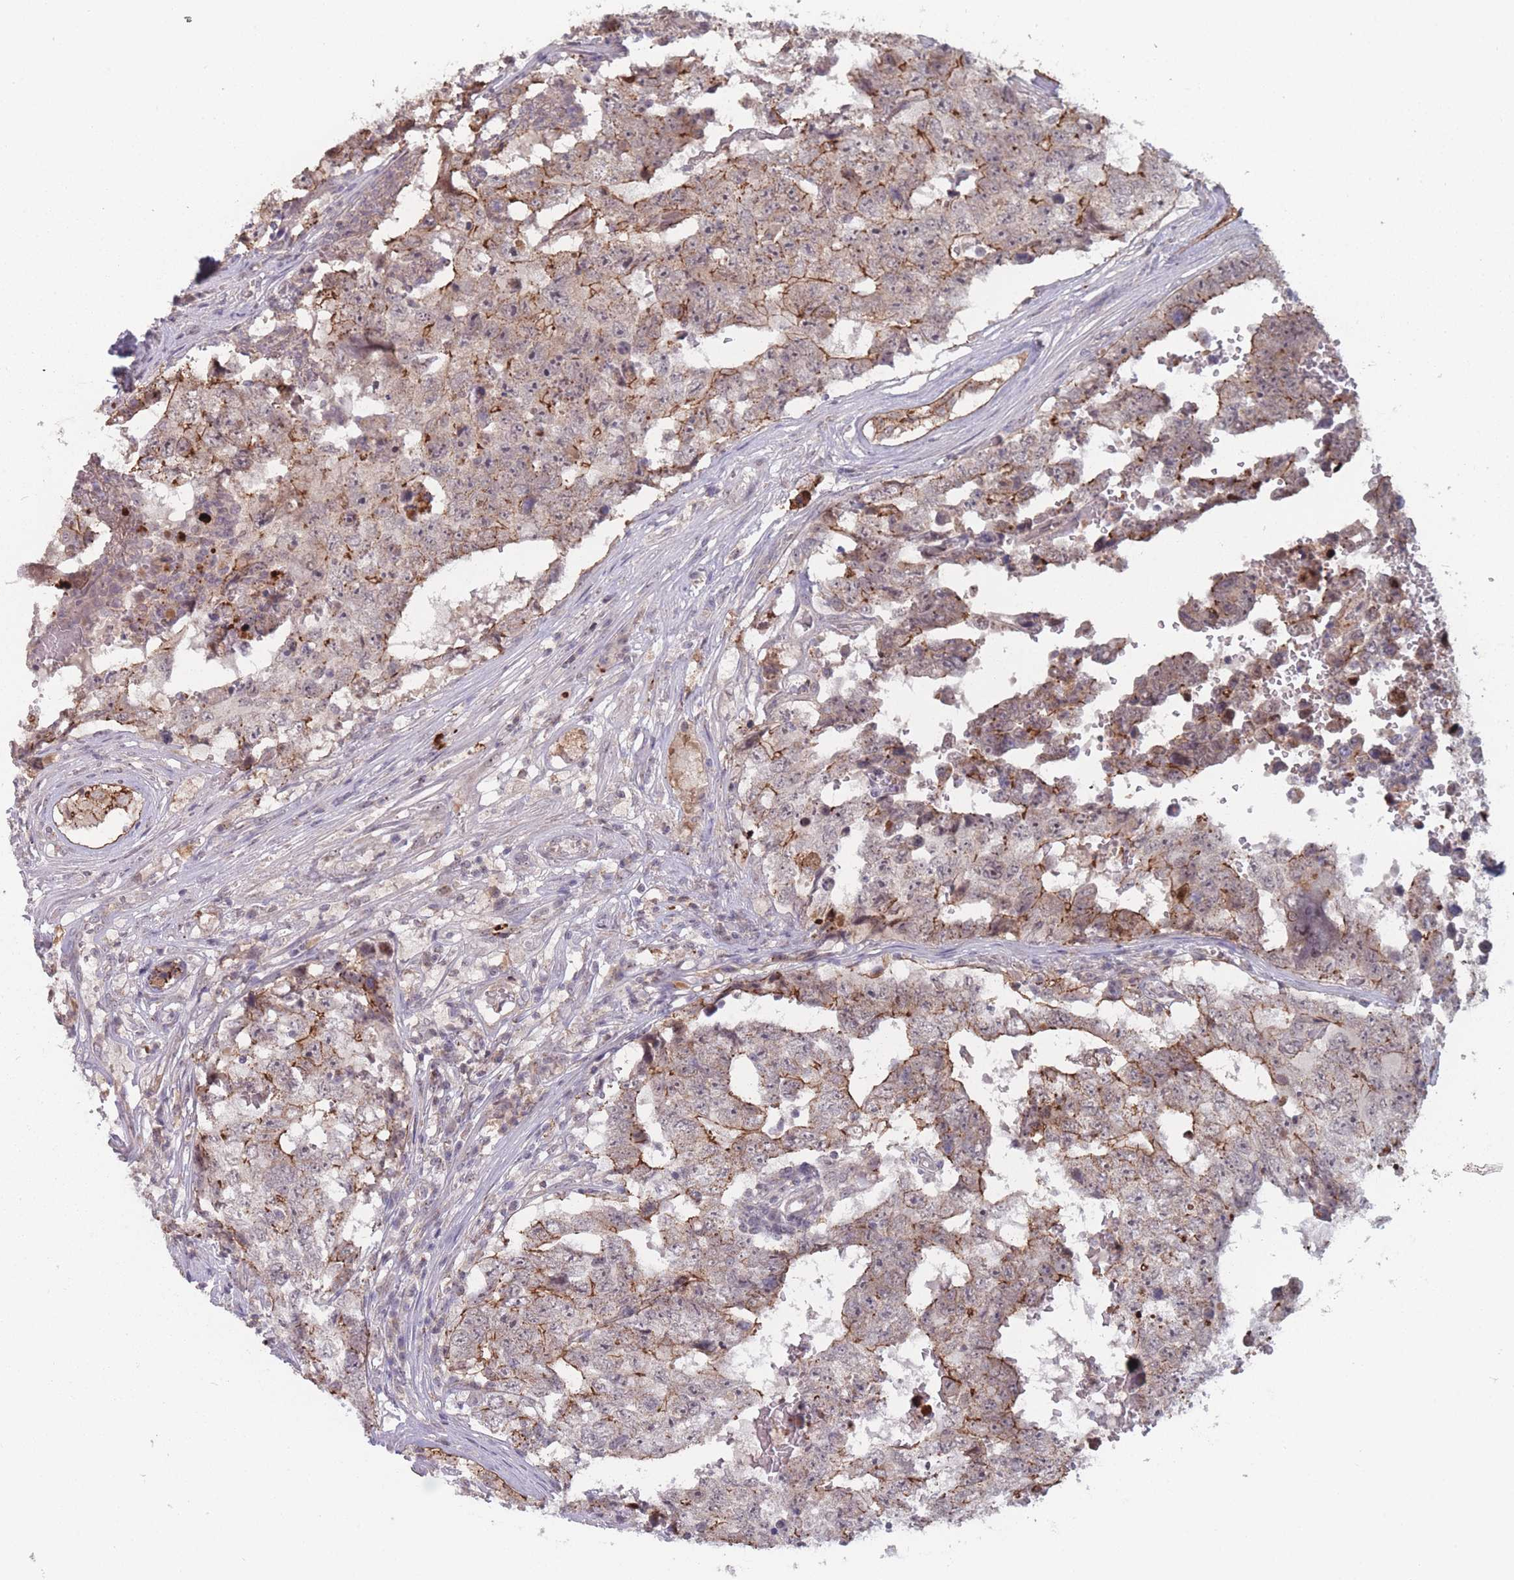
{"staining": {"intensity": "moderate", "quantity": "<25%", "location": "cytoplasmic/membranous"}, "tissue": "testis cancer", "cell_type": "Tumor cells", "image_type": "cancer", "snomed": [{"axis": "morphology", "description": "Carcinoma, Embryonal, NOS"}, {"axis": "topography", "description": "Testis"}], "caption": "This image exhibits immunohistochemistry staining of testis cancer (embryonal carcinoma), with low moderate cytoplasmic/membranous staining in approximately <25% of tumor cells.", "gene": "TMEM232", "patient": {"sex": "male", "age": 25}}